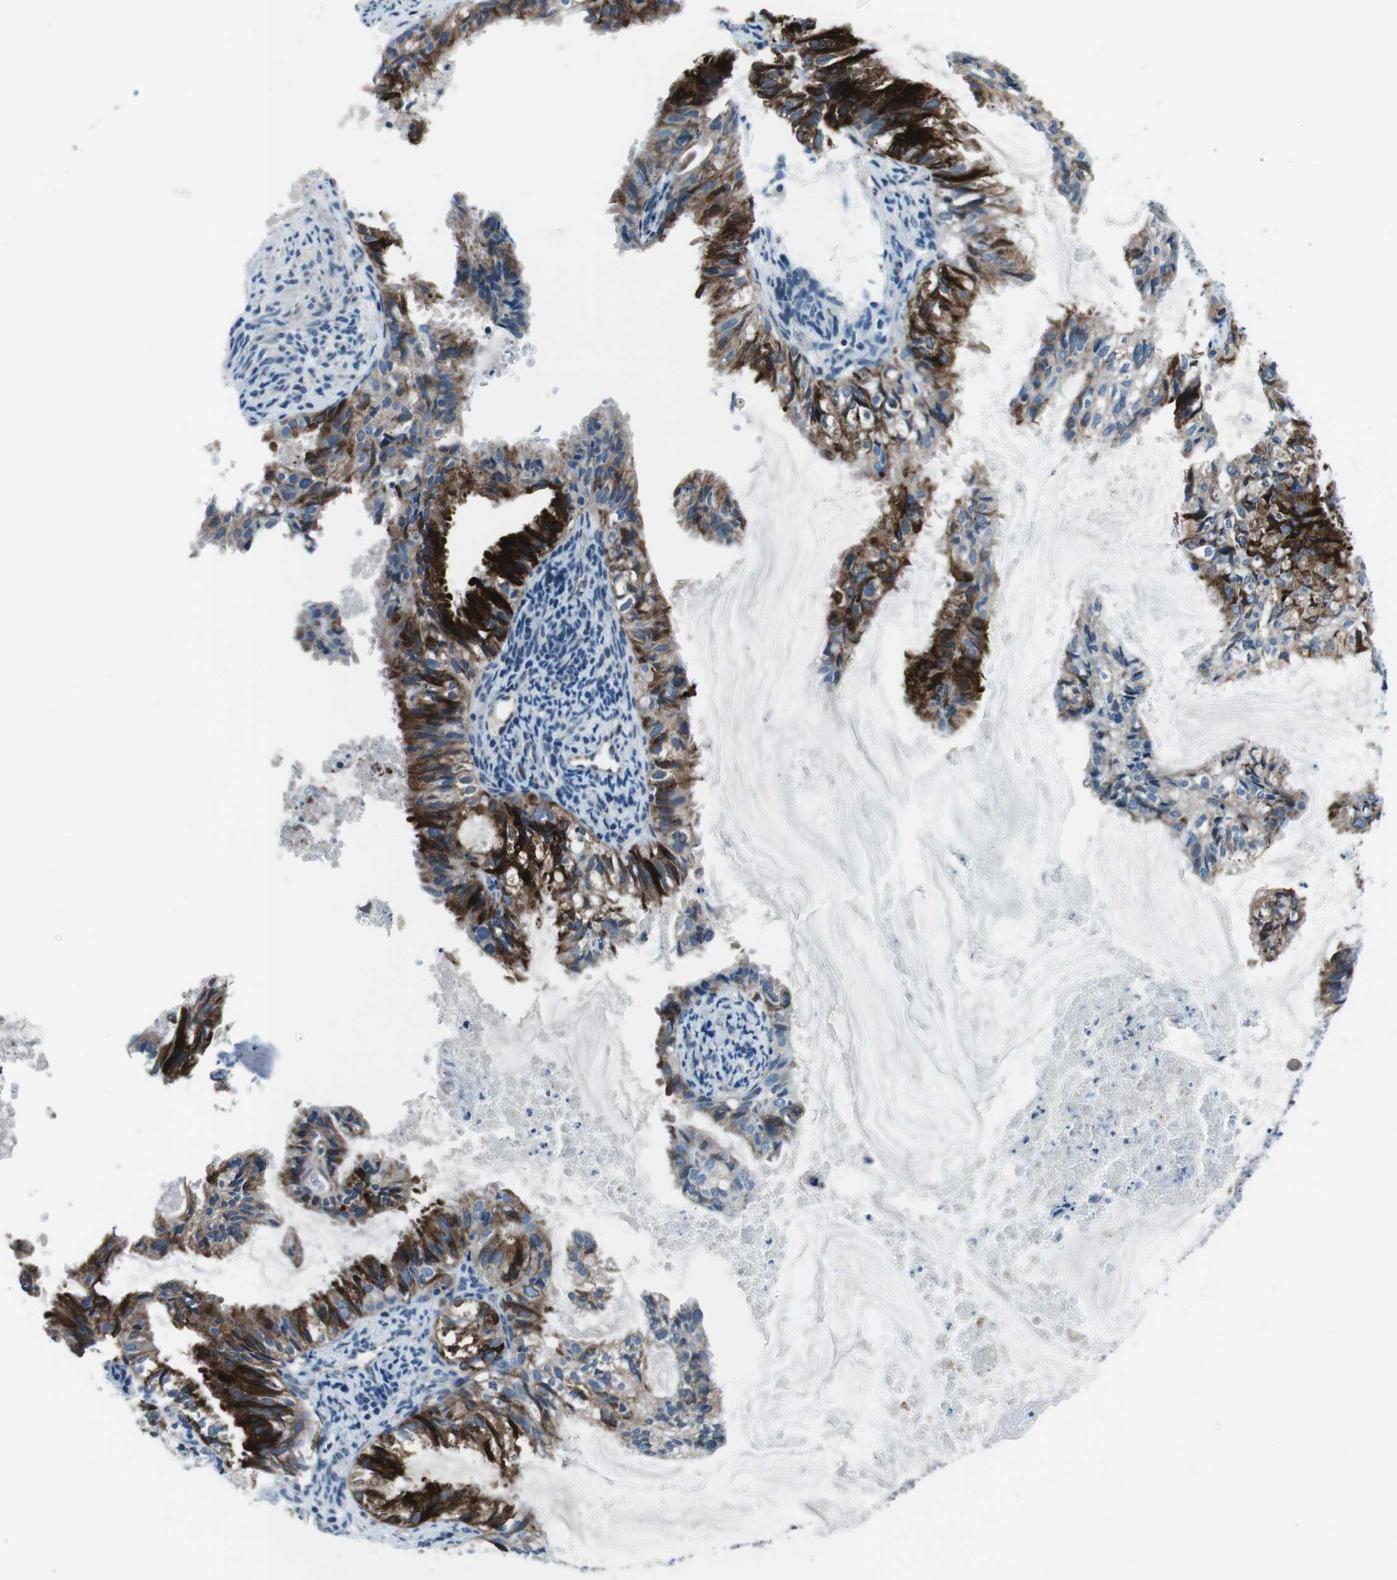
{"staining": {"intensity": "strong", "quantity": ">75%", "location": "cytoplasmic/membranous"}, "tissue": "cervical cancer", "cell_type": "Tumor cells", "image_type": "cancer", "snomed": [{"axis": "morphology", "description": "Normal tissue, NOS"}, {"axis": "morphology", "description": "Adenocarcinoma, NOS"}, {"axis": "topography", "description": "Cervix"}, {"axis": "topography", "description": "Endometrium"}], "caption": "DAB immunohistochemical staining of adenocarcinoma (cervical) demonstrates strong cytoplasmic/membranous protein staining in about >75% of tumor cells.", "gene": "NUCB2", "patient": {"sex": "female", "age": 86}}